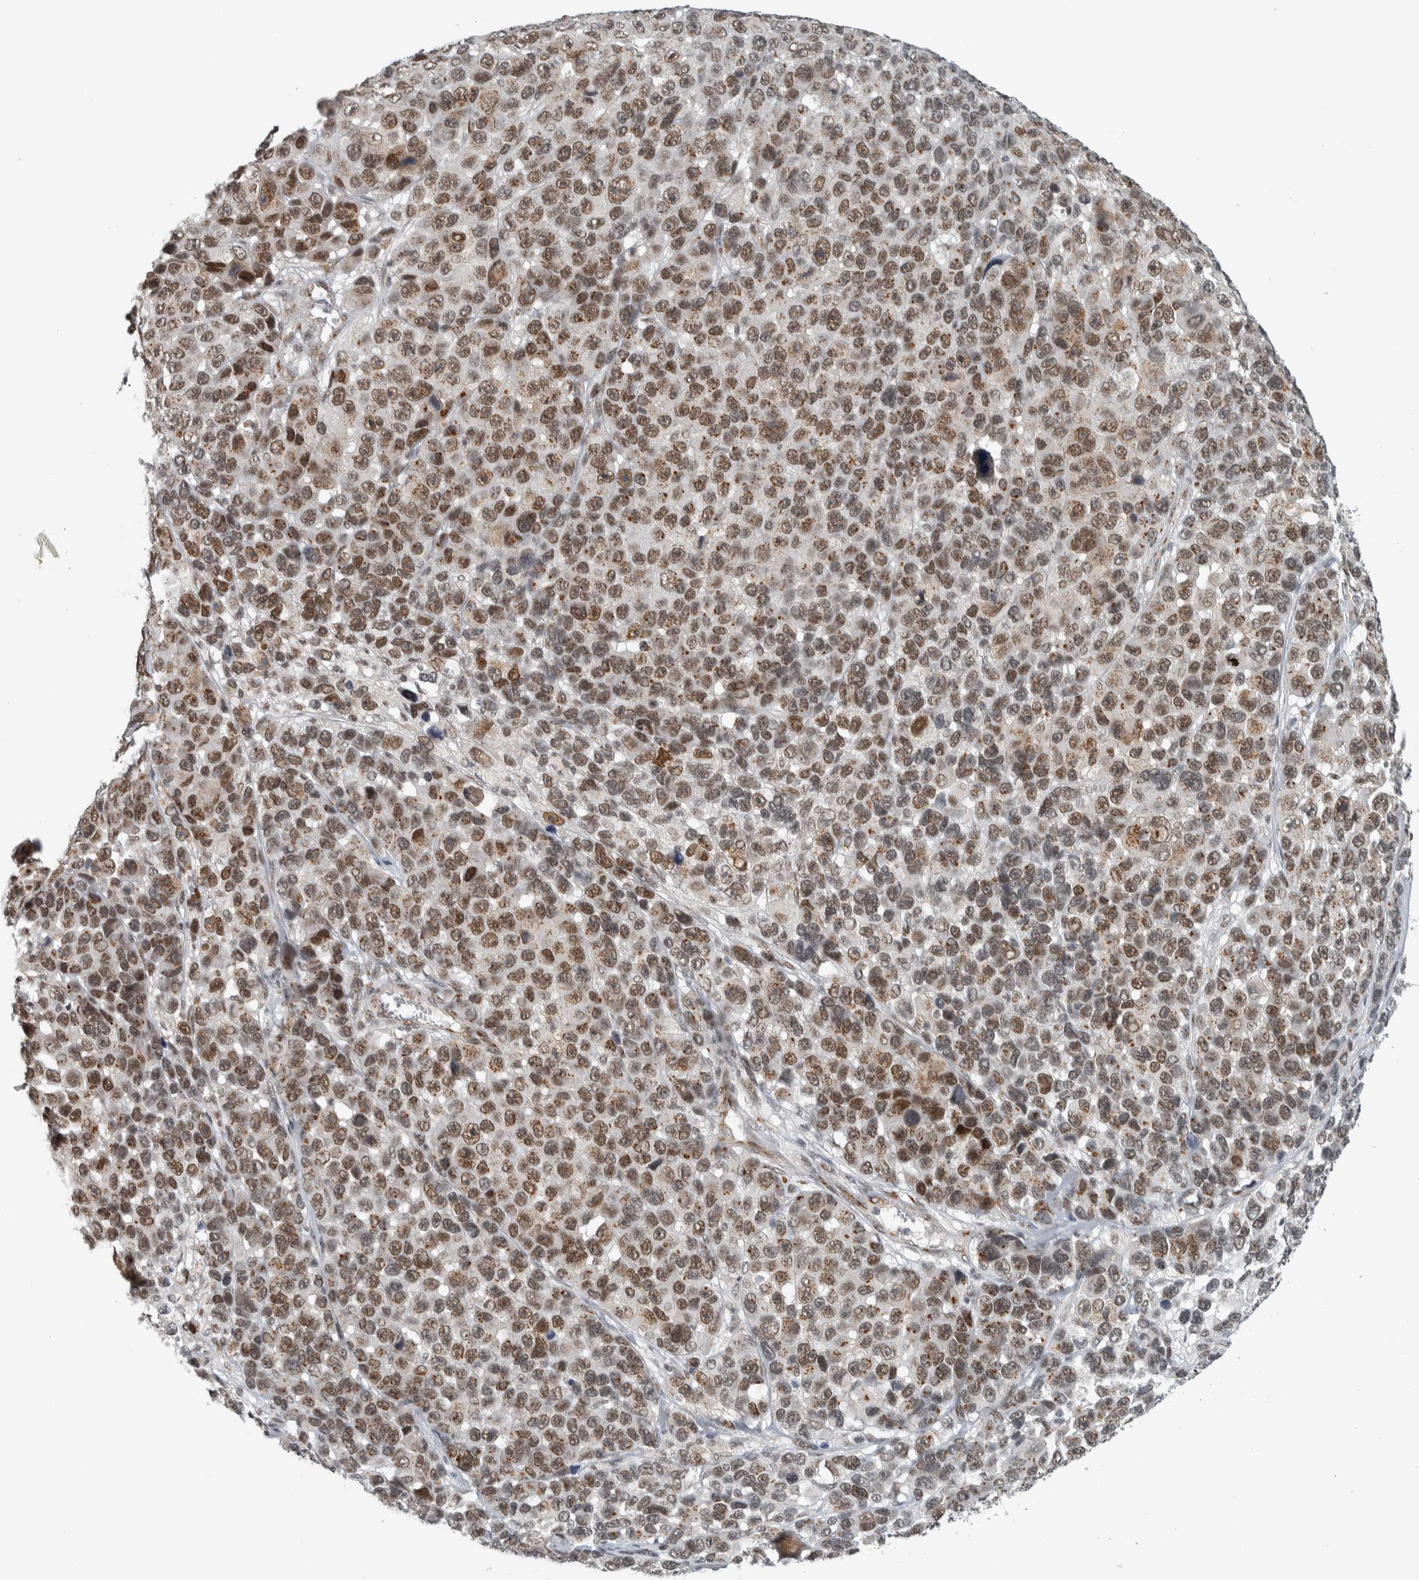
{"staining": {"intensity": "moderate", "quantity": ">75%", "location": "cytoplasmic/membranous,nuclear"}, "tissue": "melanoma", "cell_type": "Tumor cells", "image_type": "cancer", "snomed": [{"axis": "morphology", "description": "Malignant melanoma, NOS"}, {"axis": "topography", "description": "Skin"}], "caption": "Immunohistochemical staining of malignant melanoma demonstrates medium levels of moderate cytoplasmic/membranous and nuclear protein staining in about >75% of tumor cells.", "gene": "ZMYND8", "patient": {"sex": "male", "age": 53}}